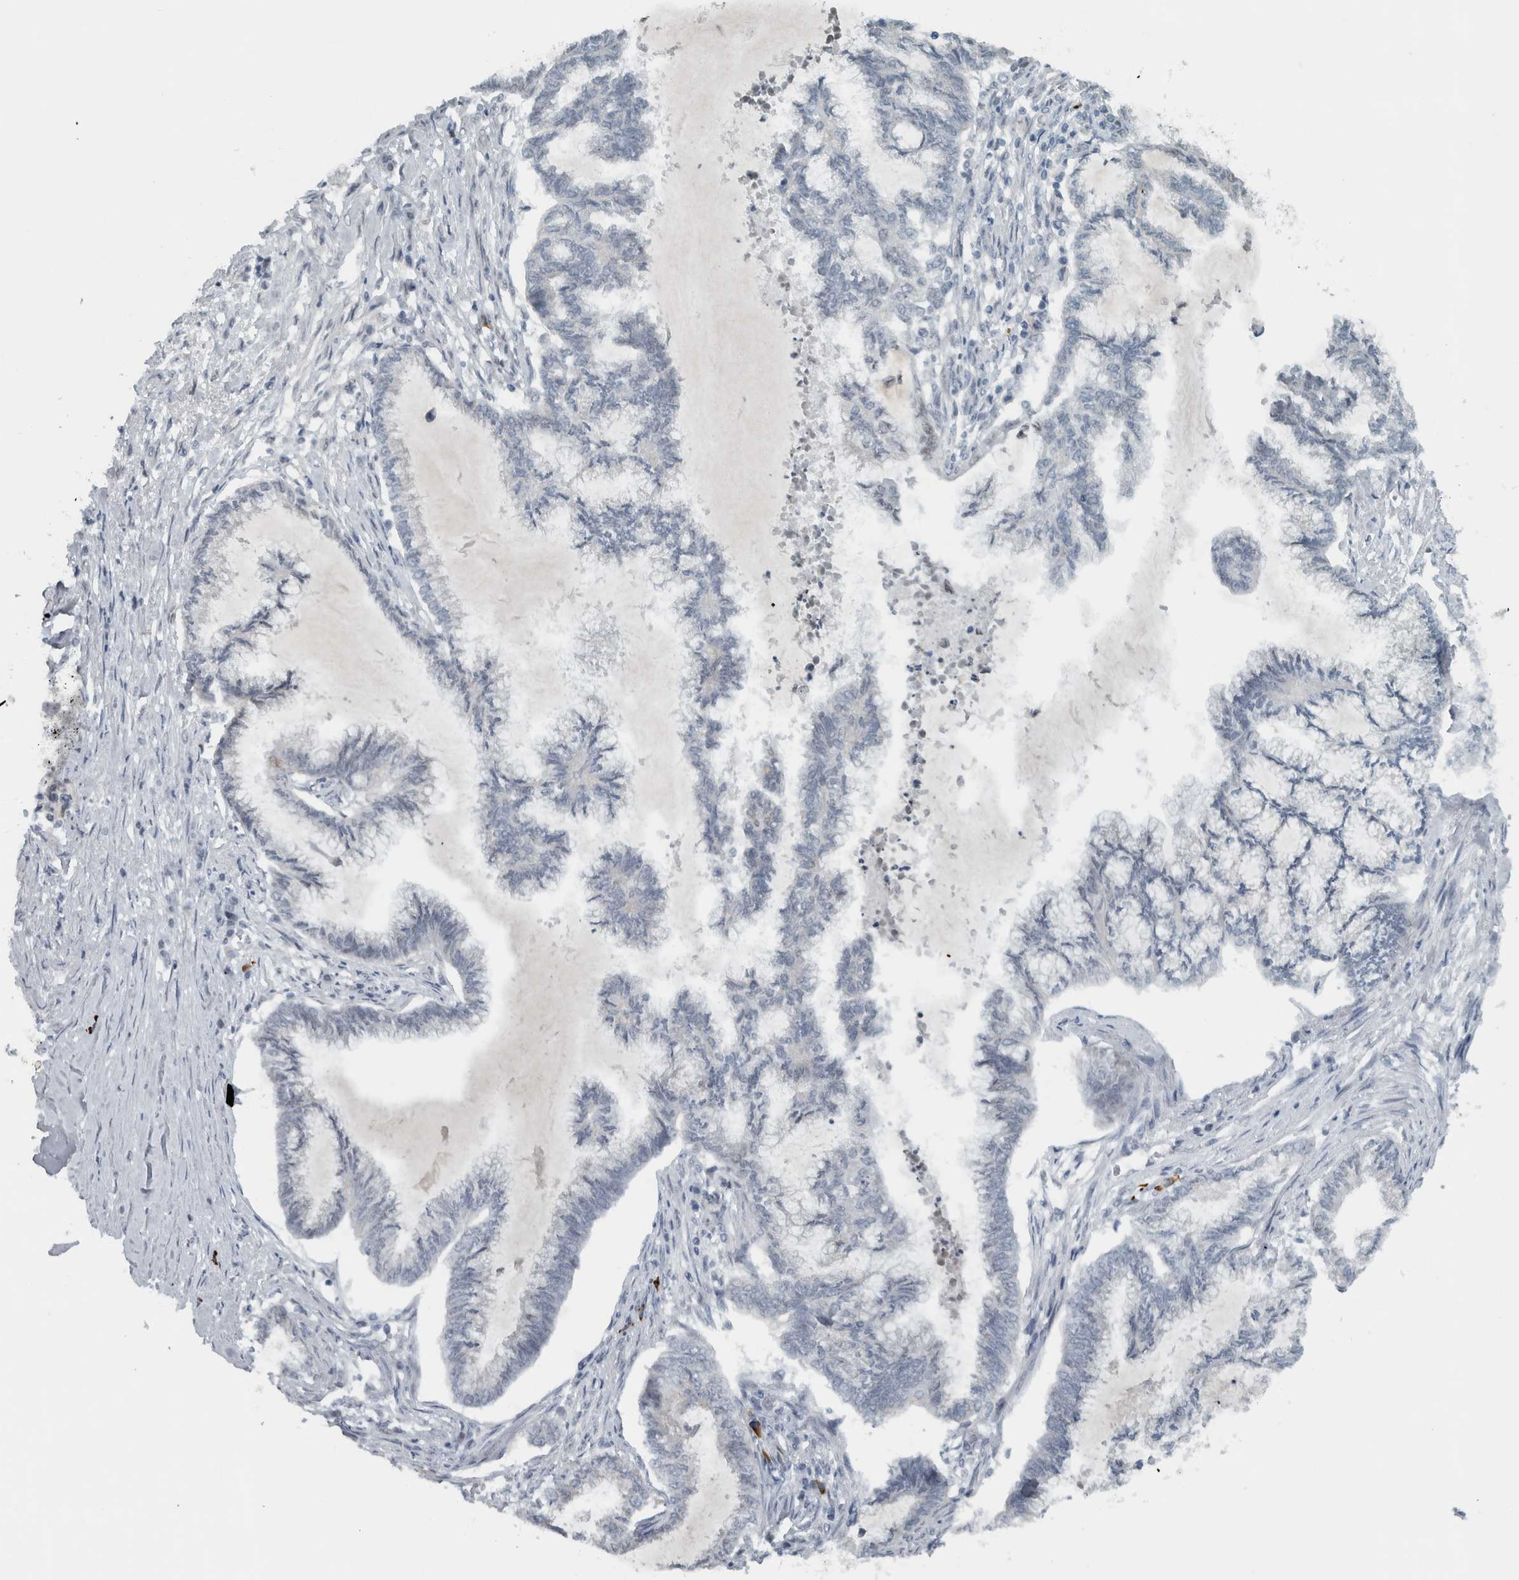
{"staining": {"intensity": "negative", "quantity": "none", "location": "none"}, "tissue": "endometrial cancer", "cell_type": "Tumor cells", "image_type": "cancer", "snomed": [{"axis": "morphology", "description": "Adenocarcinoma, NOS"}, {"axis": "topography", "description": "Endometrium"}], "caption": "The micrograph shows no significant staining in tumor cells of adenocarcinoma (endometrial).", "gene": "ADPRM", "patient": {"sex": "female", "age": 86}}